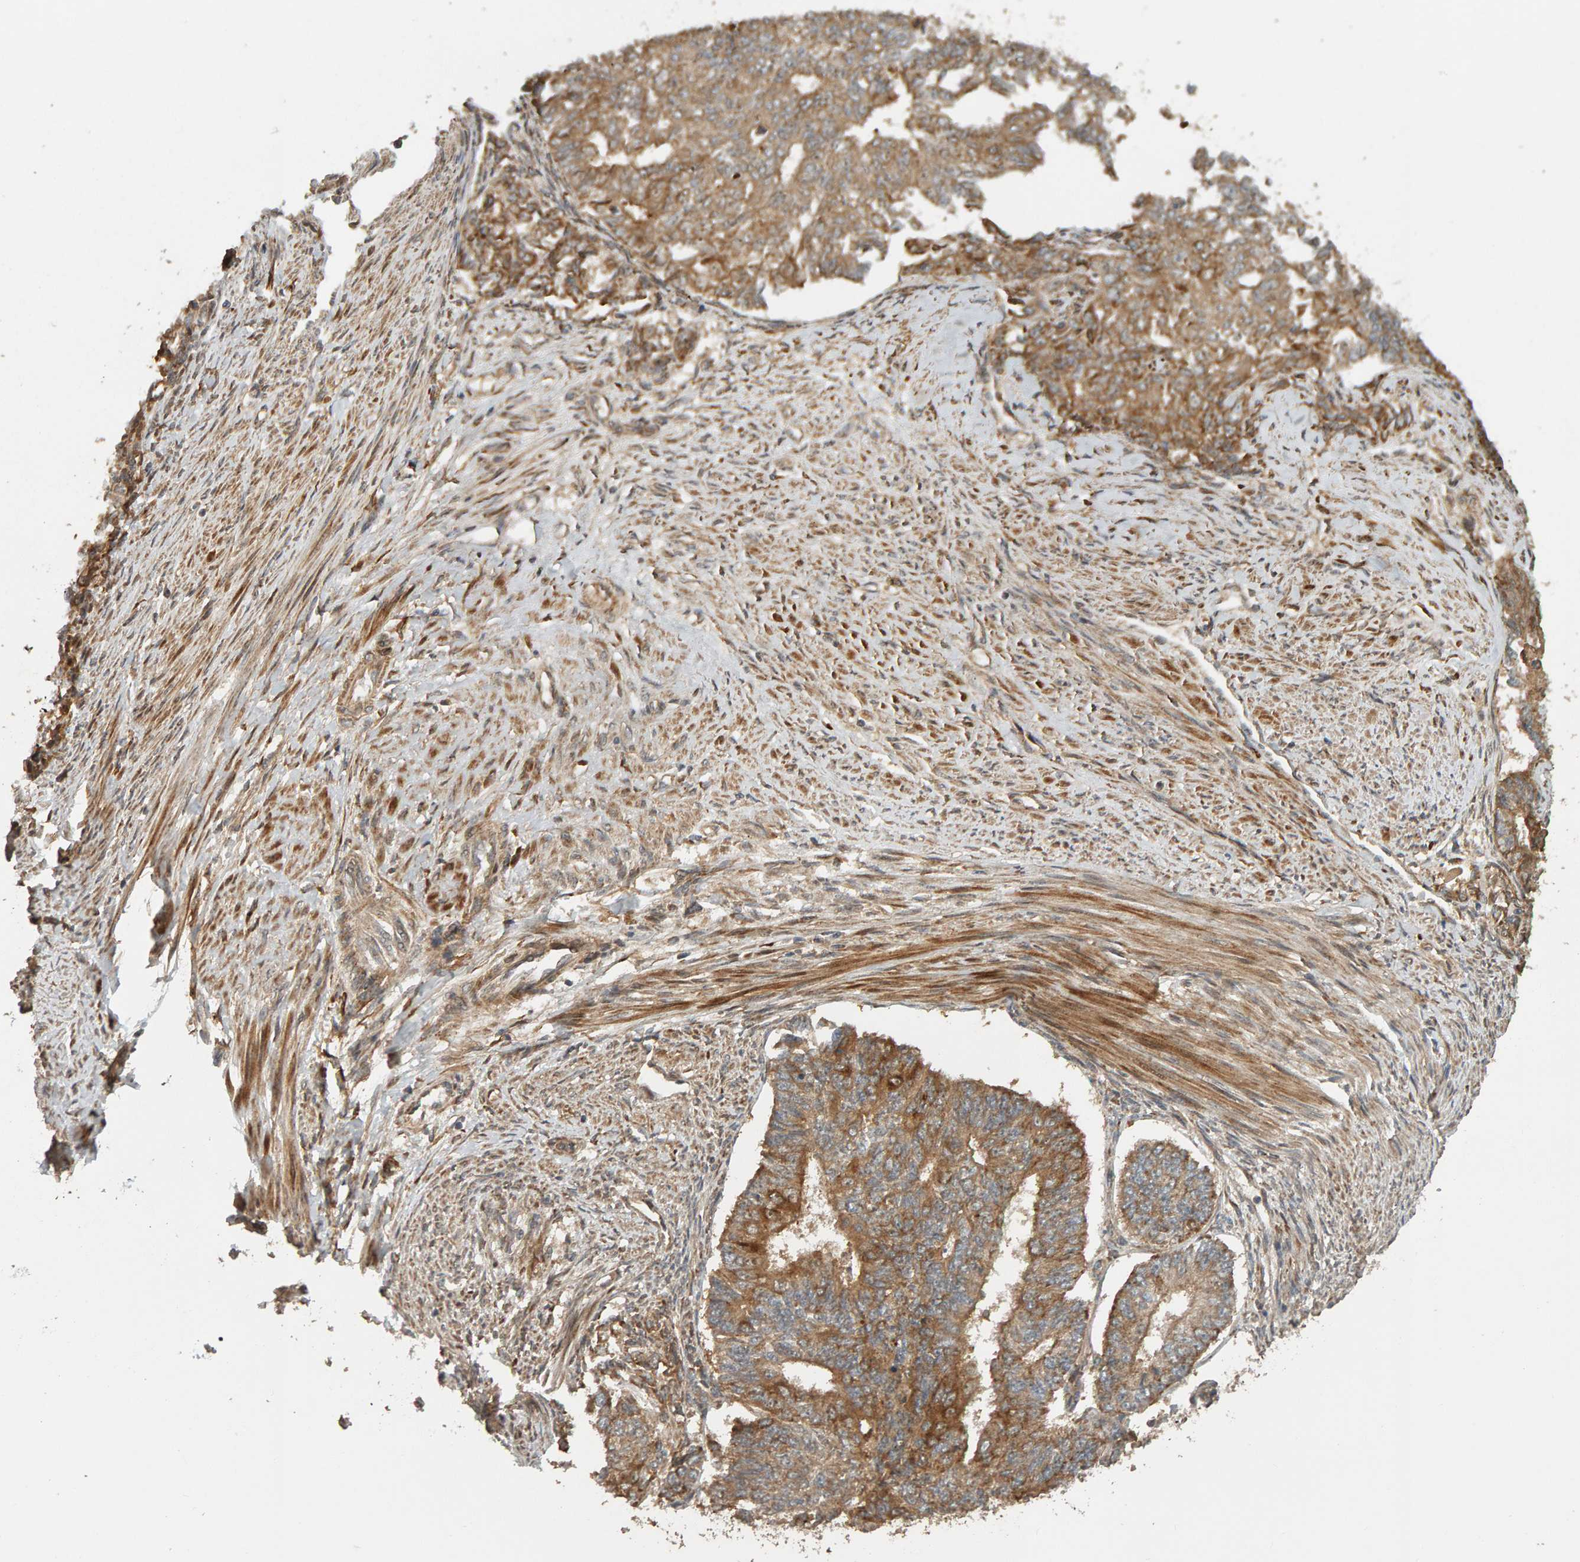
{"staining": {"intensity": "moderate", "quantity": ">75%", "location": "cytoplasmic/membranous"}, "tissue": "endometrial cancer", "cell_type": "Tumor cells", "image_type": "cancer", "snomed": [{"axis": "morphology", "description": "Adenocarcinoma, NOS"}, {"axis": "topography", "description": "Endometrium"}], "caption": "Tumor cells exhibit moderate cytoplasmic/membranous expression in approximately >75% of cells in endometrial cancer.", "gene": "ZFAND1", "patient": {"sex": "female", "age": 32}}